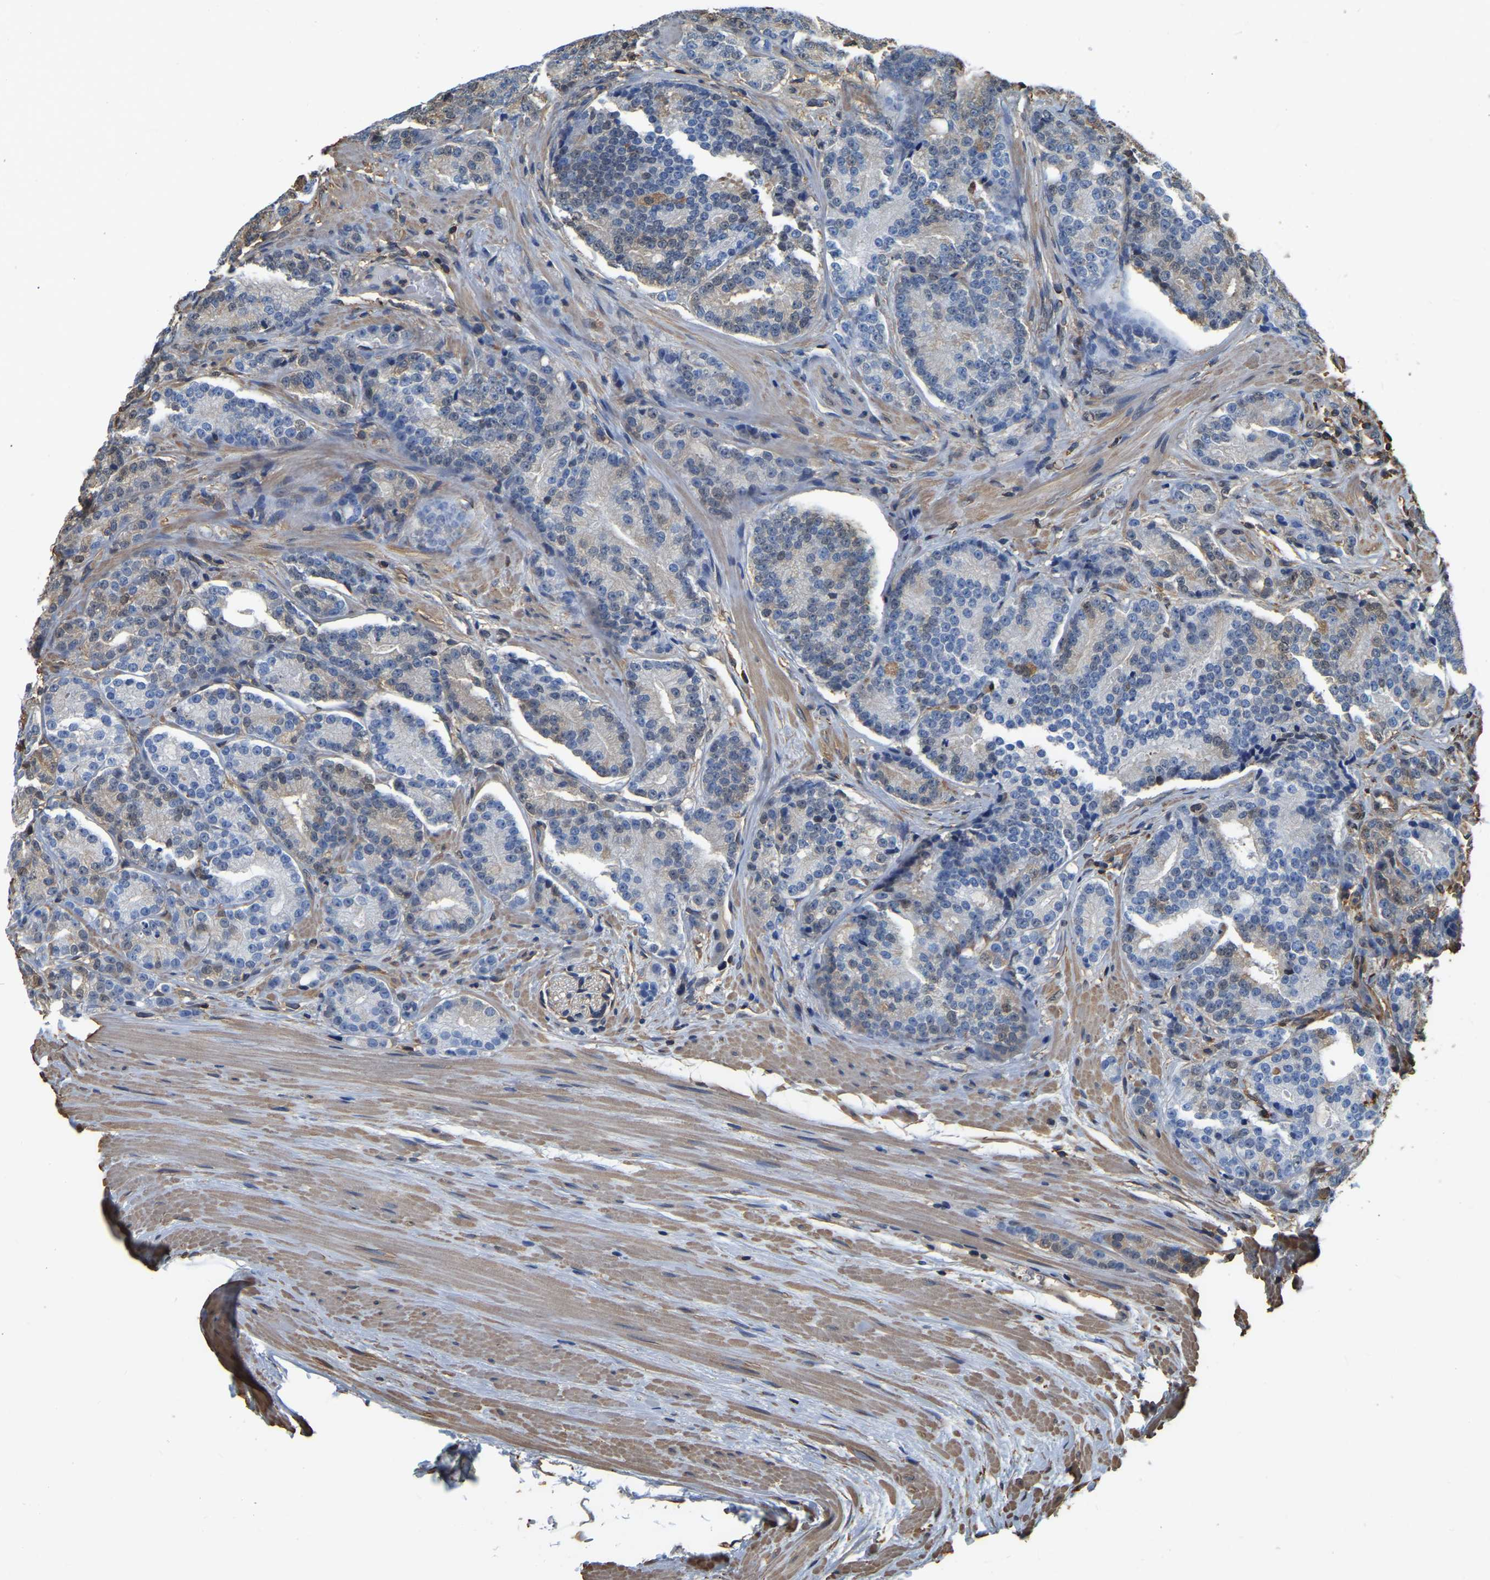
{"staining": {"intensity": "negative", "quantity": "none", "location": "none"}, "tissue": "prostate cancer", "cell_type": "Tumor cells", "image_type": "cancer", "snomed": [{"axis": "morphology", "description": "Adenocarcinoma, High grade"}, {"axis": "topography", "description": "Prostate"}], "caption": "DAB (3,3'-diaminobenzidine) immunohistochemical staining of human prostate cancer (adenocarcinoma (high-grade)) demonstrates no significant expression in tumor cells. (DAB (3,3'-diaminobenzidine) immunohistochemistry, high magnification).", "gene": "LDHB", "patient": {"sex": "male", "age": 61}}